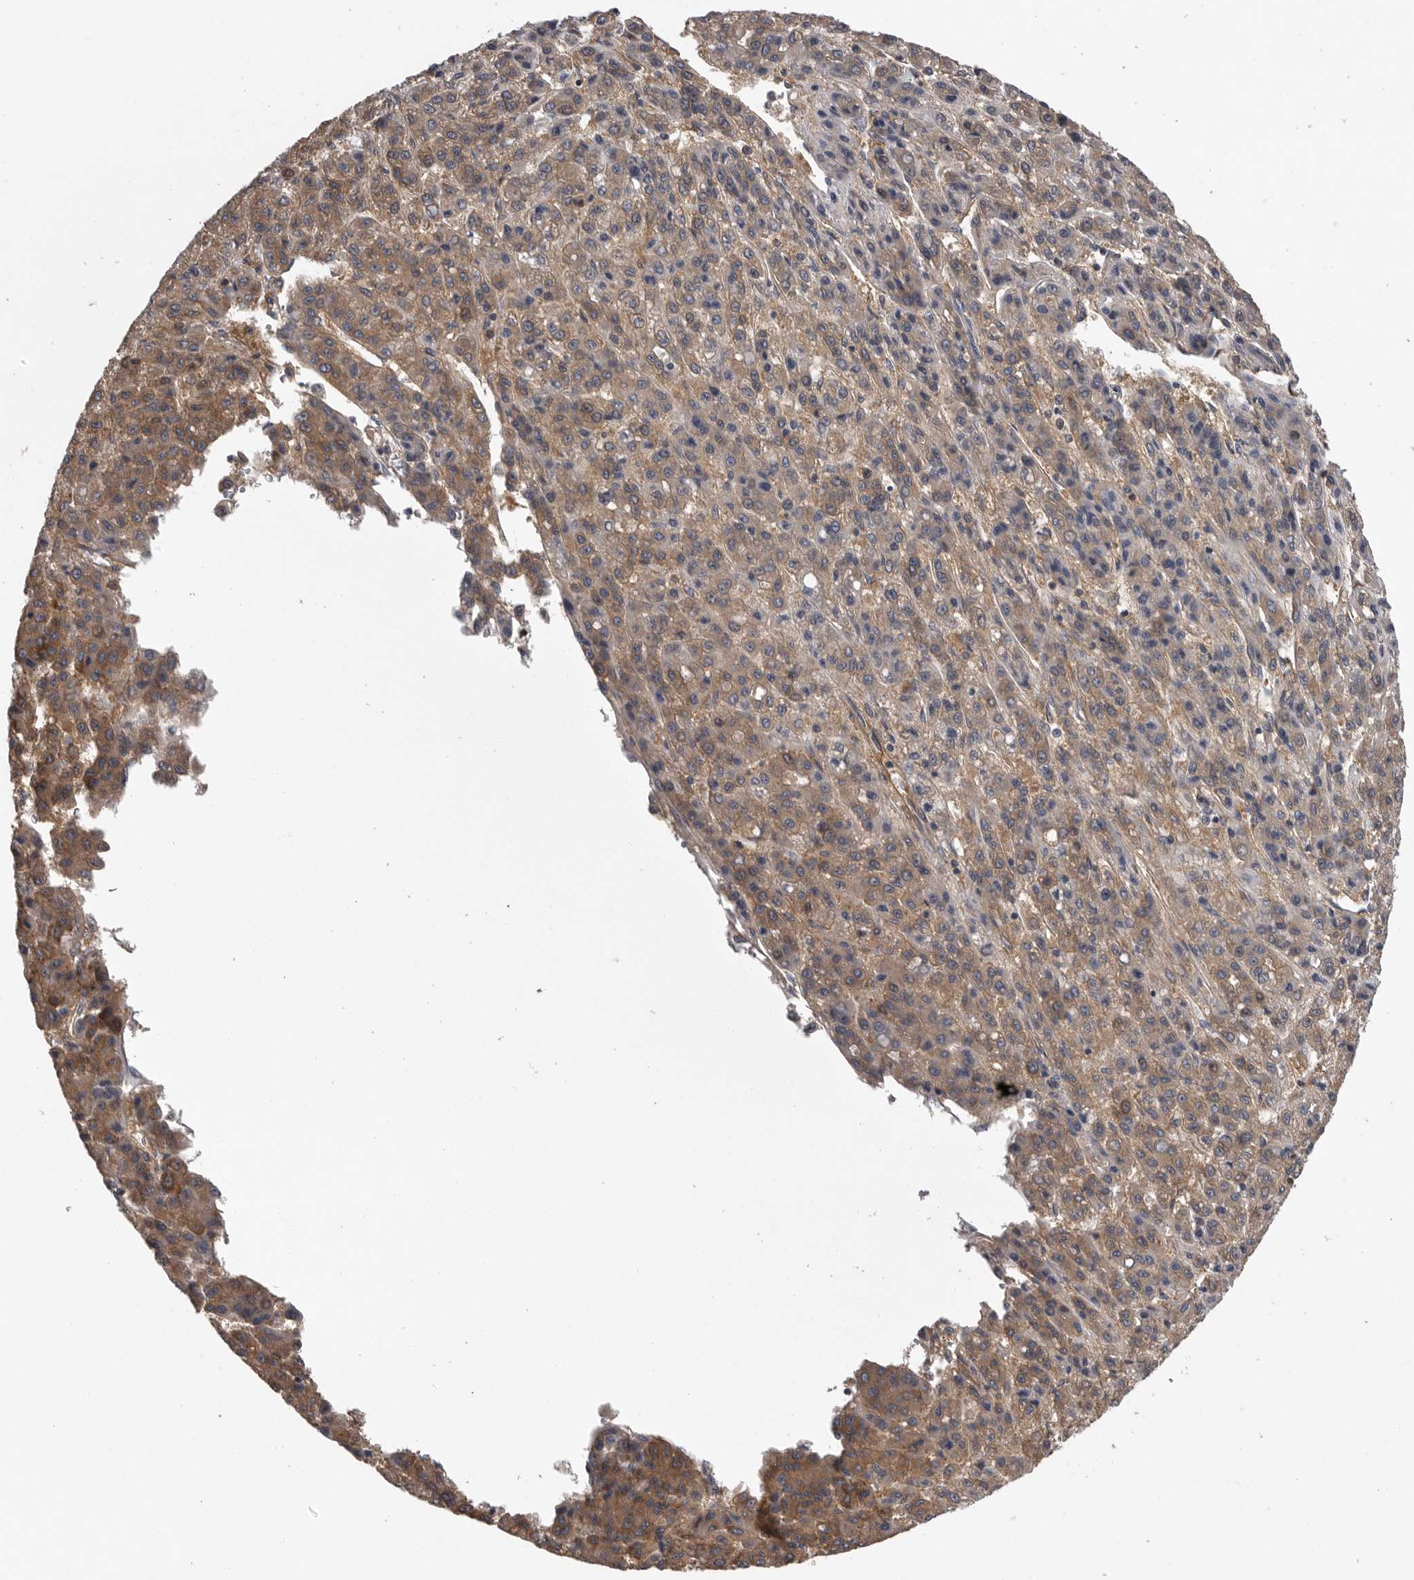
{"staining": {"intensity": "moderate", "quantity": "25%-75%", "location": "cytoplasmic/membranous"}, "tissue": "liver cancer", "cell_type": "Tumor cells", "image_type": "cancer", "snomed": [{"axis": "morphology", "description": "Carcinoma, Hepatocellular, NOS"}, {"axis": "topography", "description": "Liver"}], "caption": "Immunohistochemistry histopathology image of neoplastic tissue: human liver hepatocellular carcinoma stained using IHC displays medium levels of moderate protein expression localized specifically in the cytoplasmic/membranous of tumor cells, appearing as a cytoplasmic/membranous brown color.", "gene": "OXR1", "patient": {"sex": "male", "age": 70}}